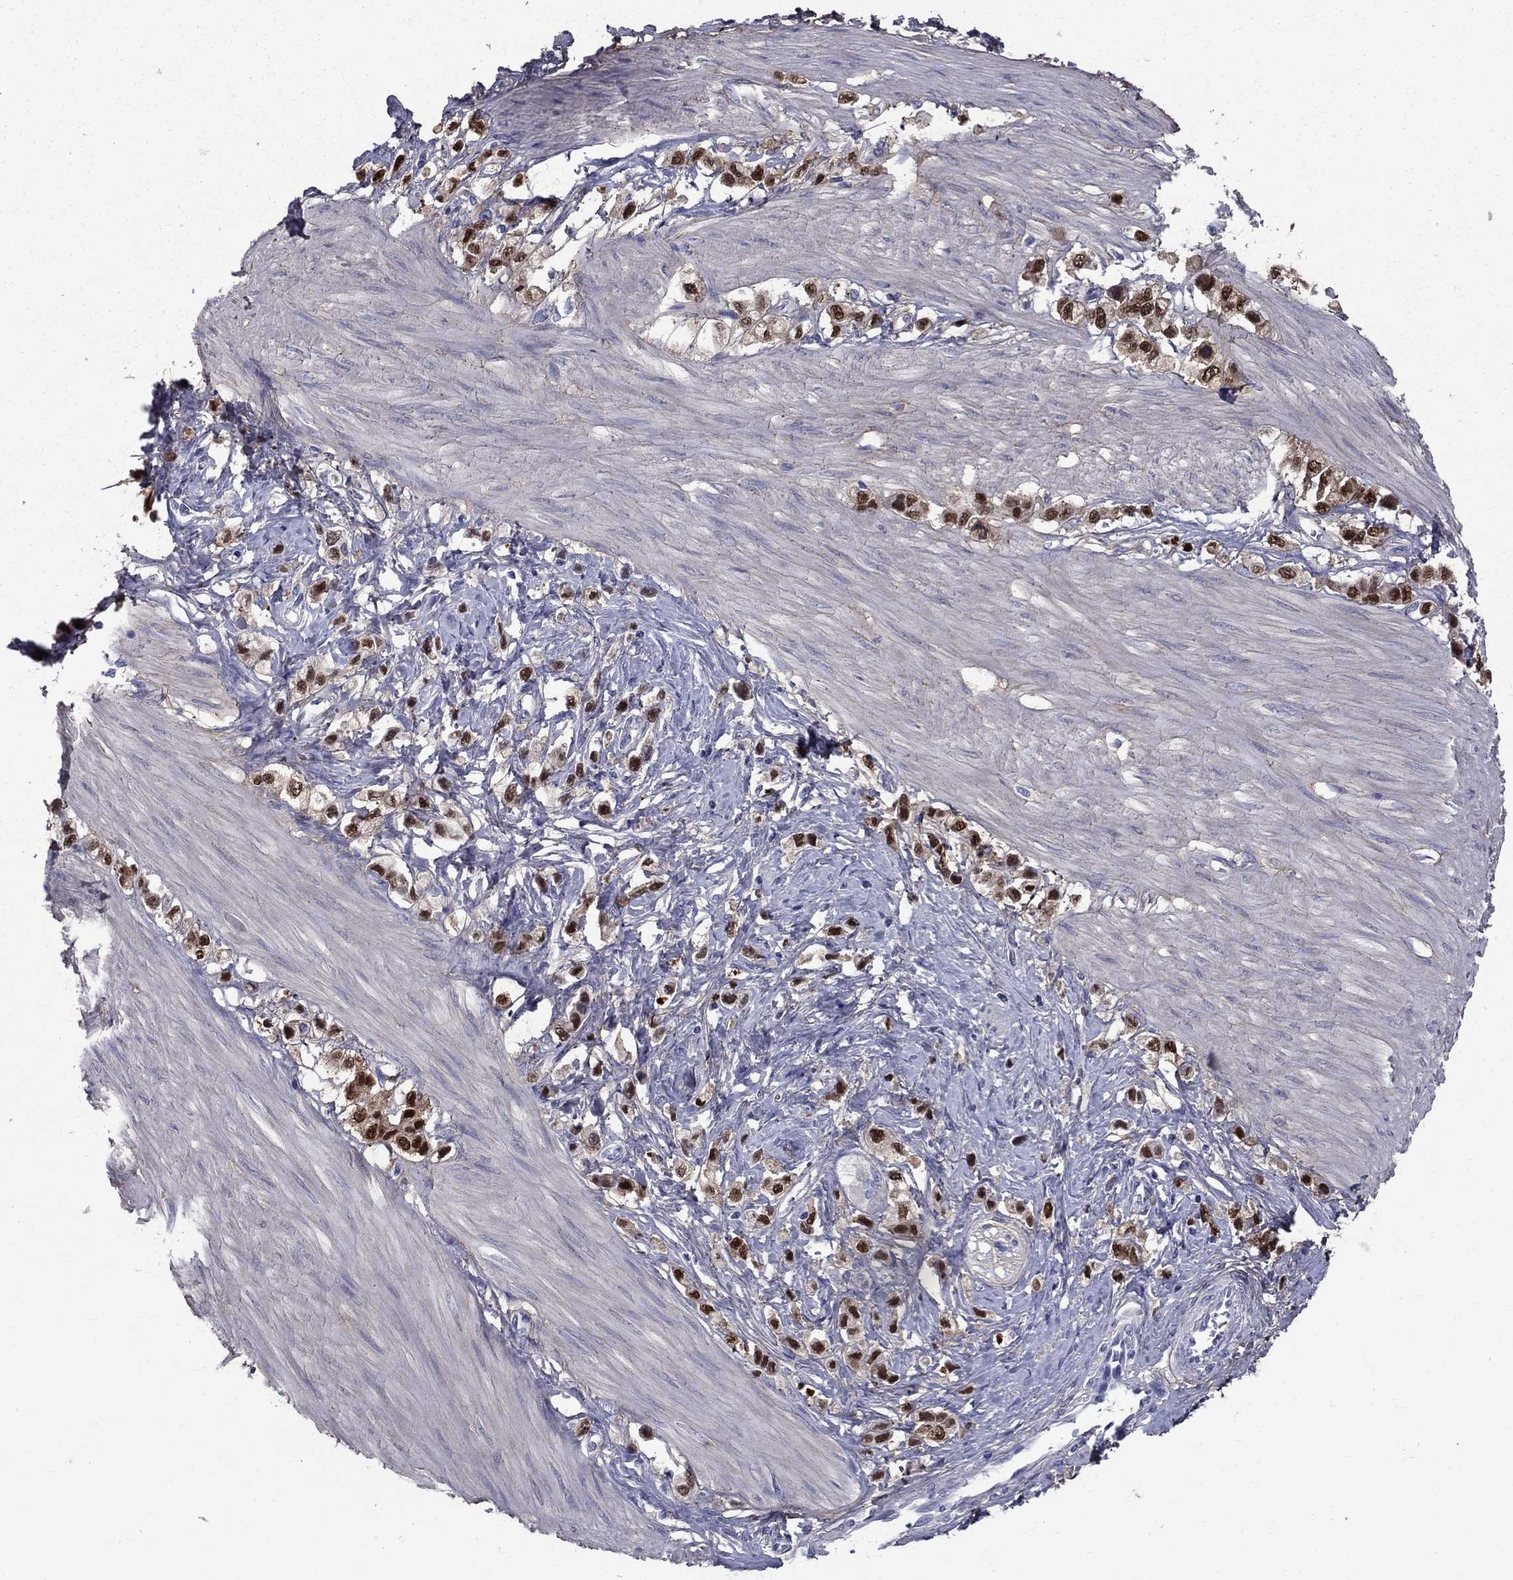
{"staining": {"intensity": "strong", "quantity": ">75%", "location": "nuclear"}, "tissue": "stomach cancer", "cell_type": "Tumor cells", "image_type": "cancer", "snomed": [{"axis": "morphology", "description": "Normal tissue, NOS"}, {"axis": "morphology", "description": "Adenocarcinoma, NOS"}, {"axis": "morphology", "description": "Adenocarcinoma, High grade"}, {"axis": "topography", "description": "Stomach, upper"}, {"axis": "topography", "description": "Stomach"}], "caption": "Tumor cells display high levels of strong nuclear staining in approximately >75% of cells in human stomach cancer (adenocarcinoma). Using DAB (brown) and hematoxylin (blue) stains, captured at high magnification using brightfield microscopy.", "gene": "ANXA10", "patient": {"sex": "female", "age": 65}}